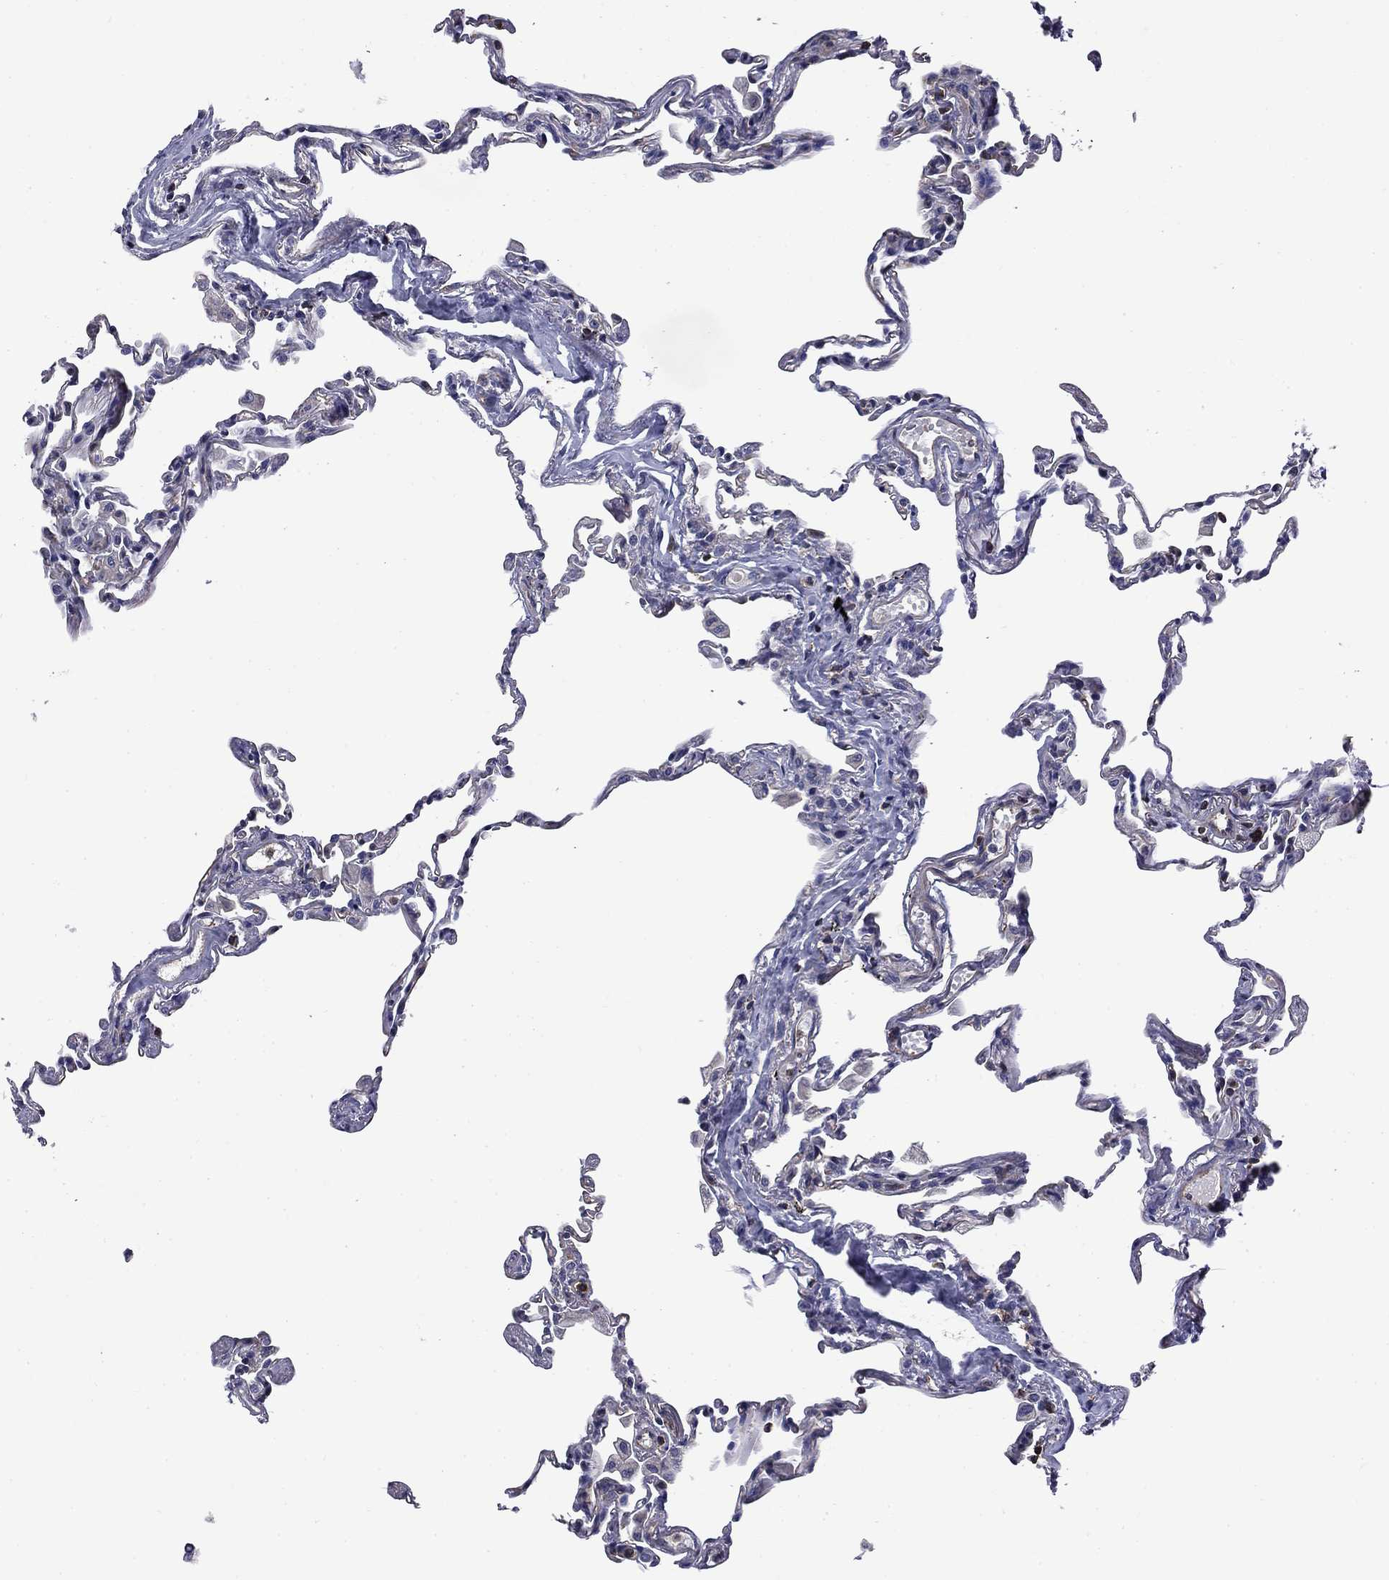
{"staining": {"intensity": "negative", "quantity": "none", "location": "none"}, "tissue": "lung", "cell_type": "Alveolar cells", "image_type": "normal", "snomed": [{"axis": "morphology", "description": "Normal tissue, NOS"}, {"axis": "topography", "description": "Lung"}], "caption": "This is an immunohistochemistry histopathology image of benign lung. There is no positivity in alveolar cells.", "gene": "ARHGAP45", "patient": {"sex": "female", "age": 57}}